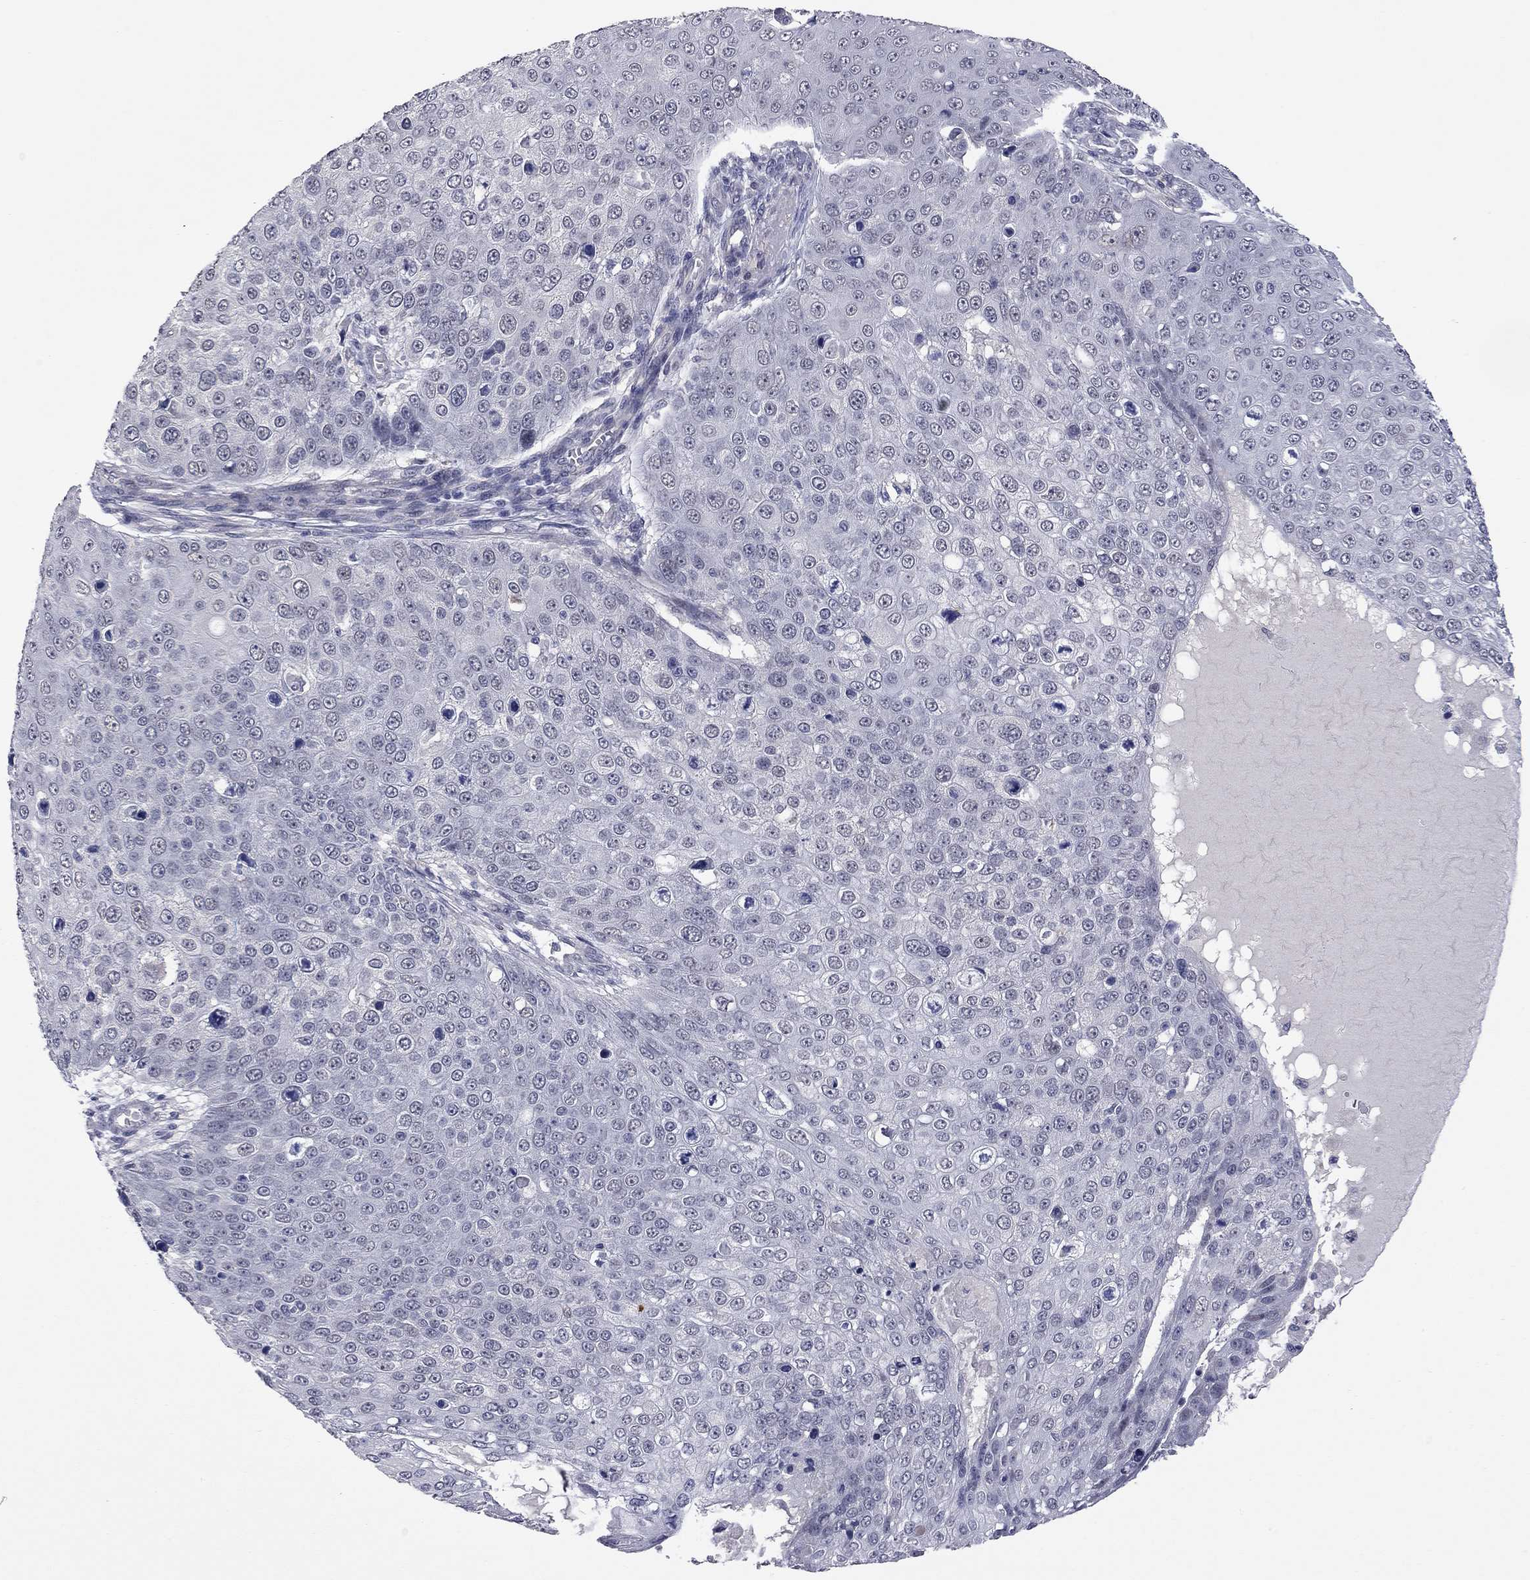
{"staining": {"intensity": "negative", "quantity": "none", "location": "none"}, "tissue": "skin cancer", "cell_type": "Tumor cells", "image_type": "cancer", "snomed": [{"axis": "morphology", "description": "Squamous cell carcinoma, NOS"}, {"axis": "topography", "description": "Skin"}], "caption": "DAB immunohistochemical staining of skin cancer (squamous cell carcinoma) demonstrates no significant positivity in tumor cells.", "gene": "FABP12", "patient": {"sex": "male", "age": 71}}